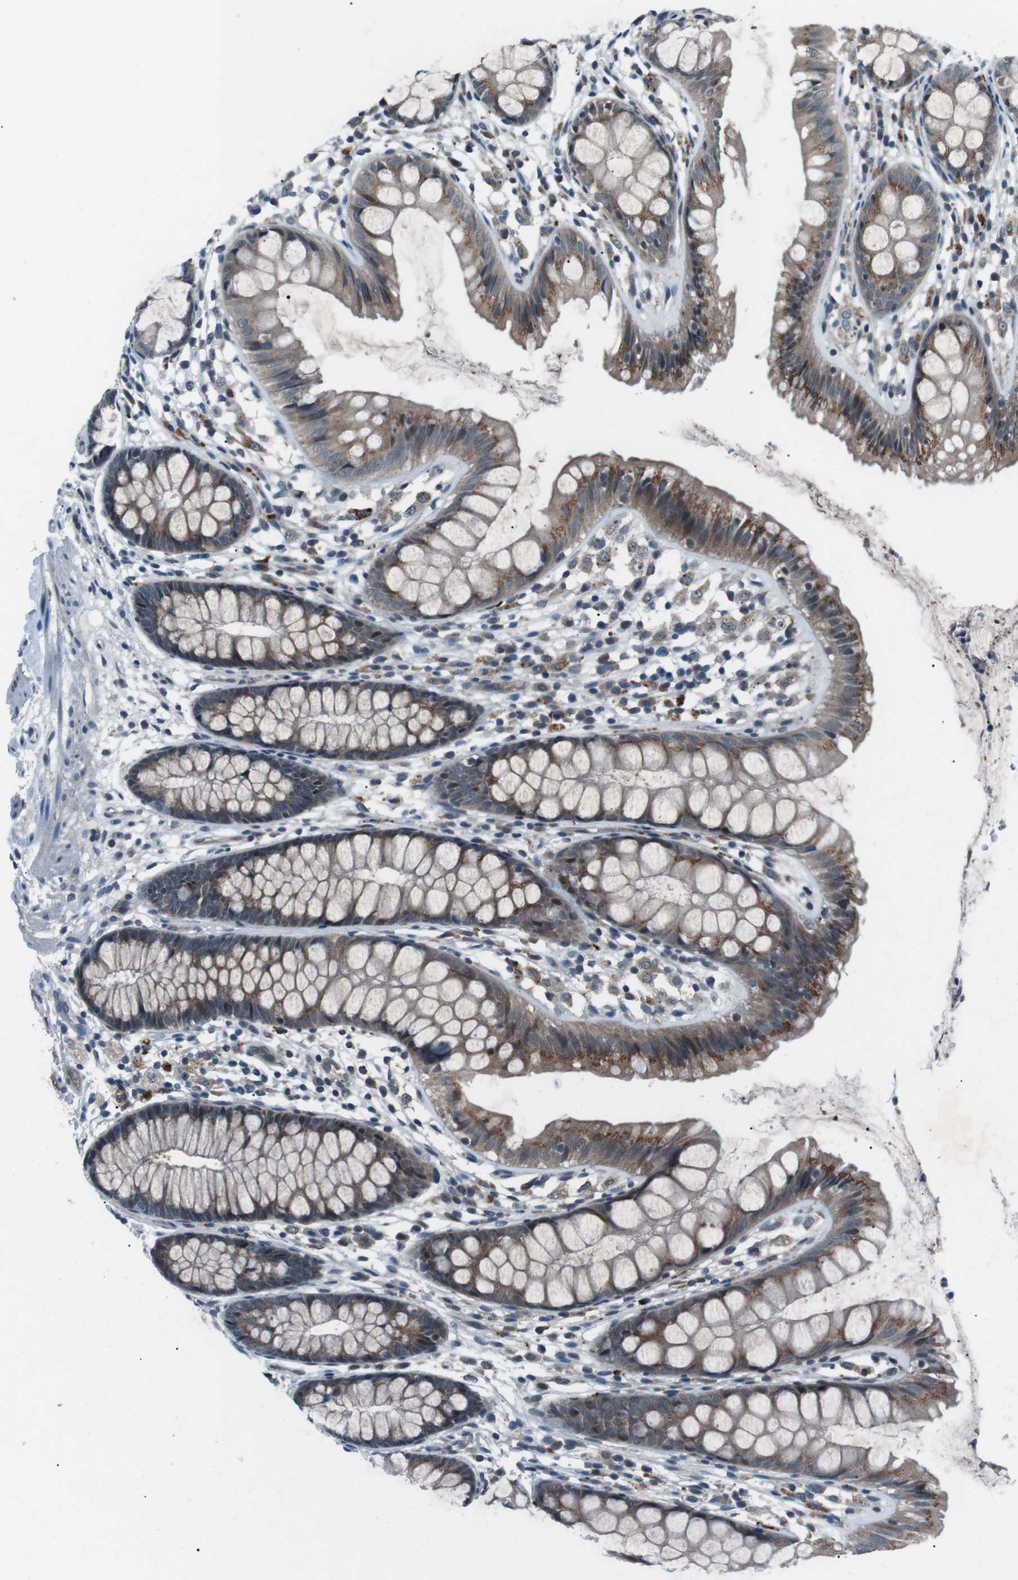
{"staining": {"intensity": "negative", "quantity": "none", "location": "none"}, "tissue": "colon", "cell_type": "Endothelial cells", "image_type": "normal", "snomed": [{"axis": "morphology", "description": "Normal tissue, NOS"}, {"axis": "topography", "description": "Colon"}], "caption": "IHC photomicrograph of unremarkable human colon stained for a protein (brown), which displays no positivity in endothelial cells.", "gene": "LRIG2", "patient": {"sex": "female", "age": 56}}